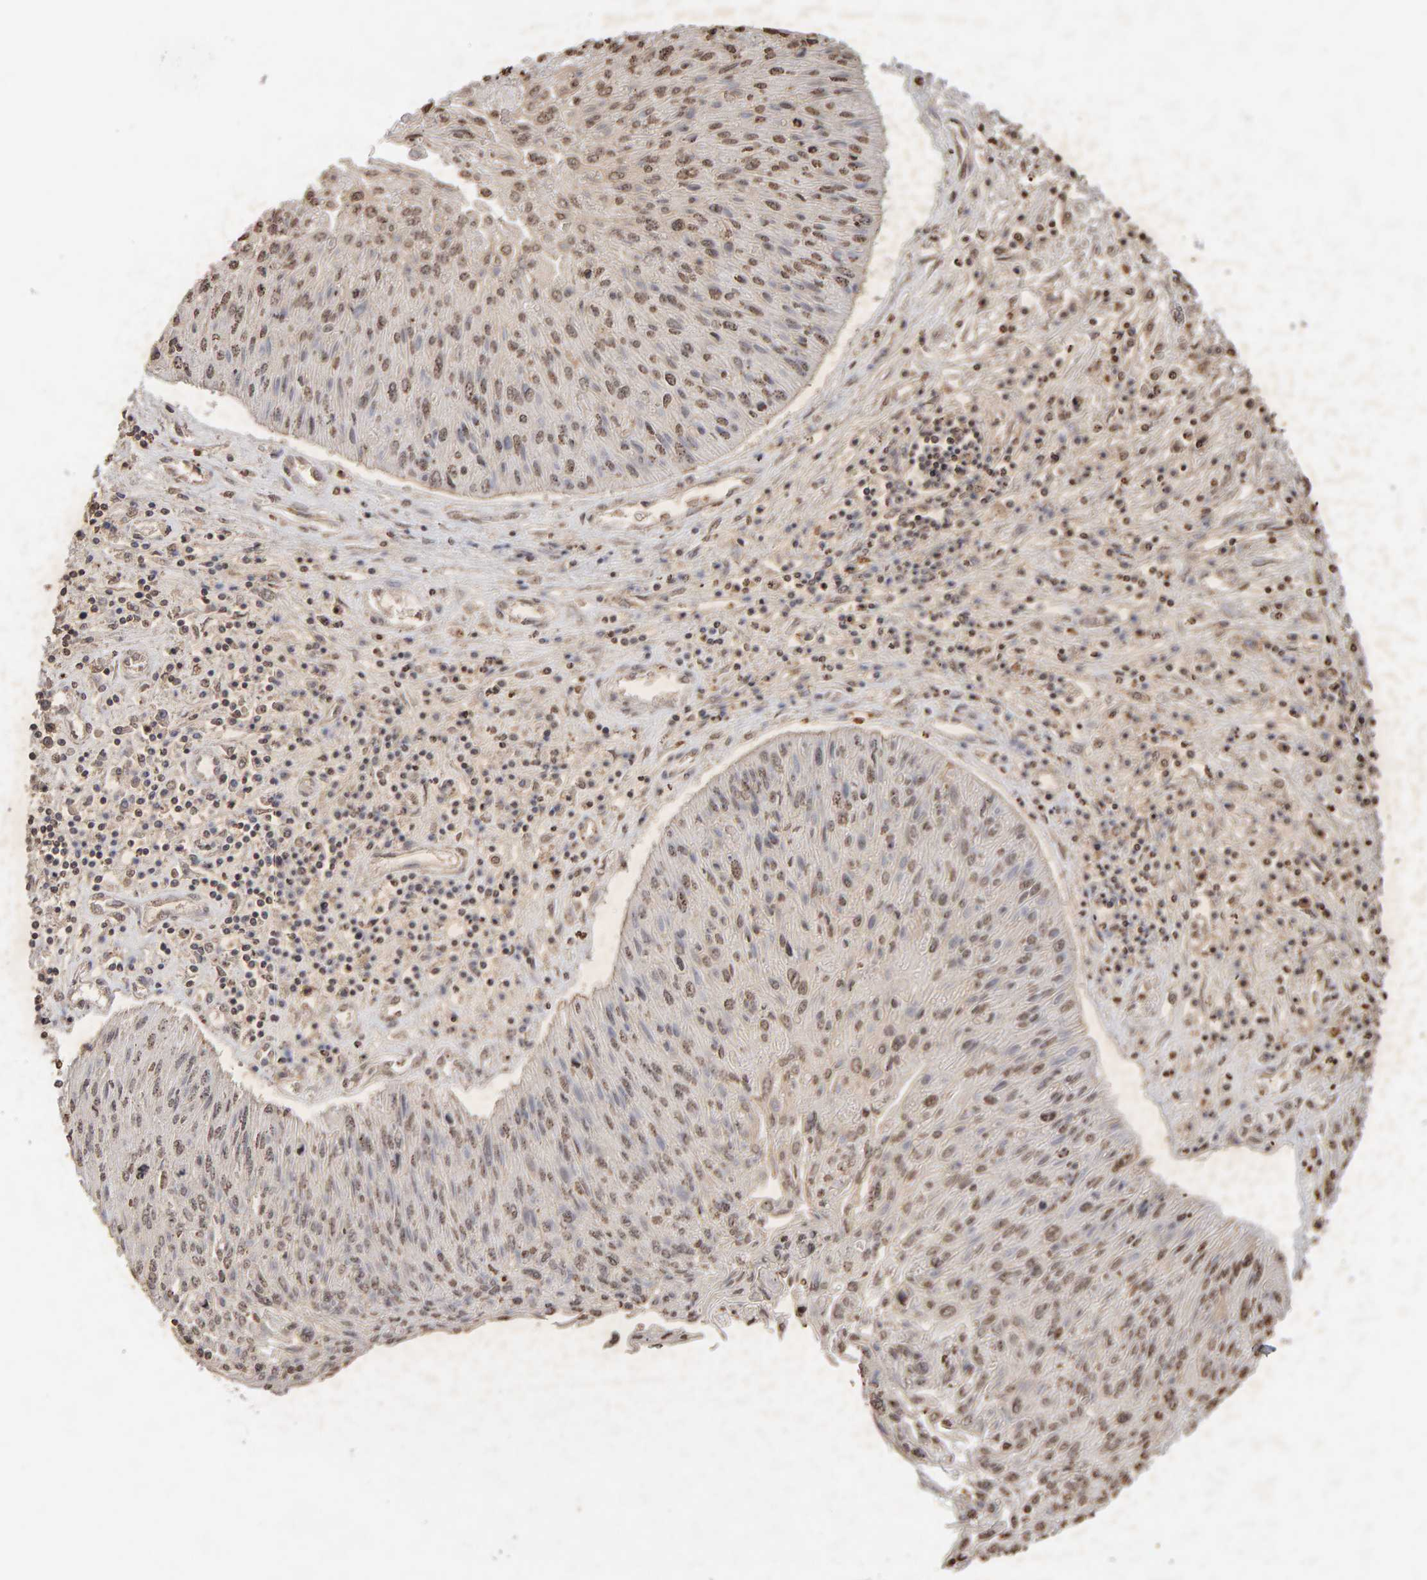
{"staining": {"intensity": "weak", "quantity": ">75%", "location": "nuclear"}, "tissue": "cervical cancer", "cell_type": "Tumor cells", "image_type": "cancer", "snomed": [{"axis": "morphology", "description": "Squamous cell carcinoma, NOS"}, {"axis": "topography", "description": "Cervix"}], "caption": "A brown stain highlights weak nuclear expression of a protein in human cervical cancer (squamous cell carcinoma) tumor cells.", "gene": "DNAJB5", "patient": {"sex": "female", "age": 51}}